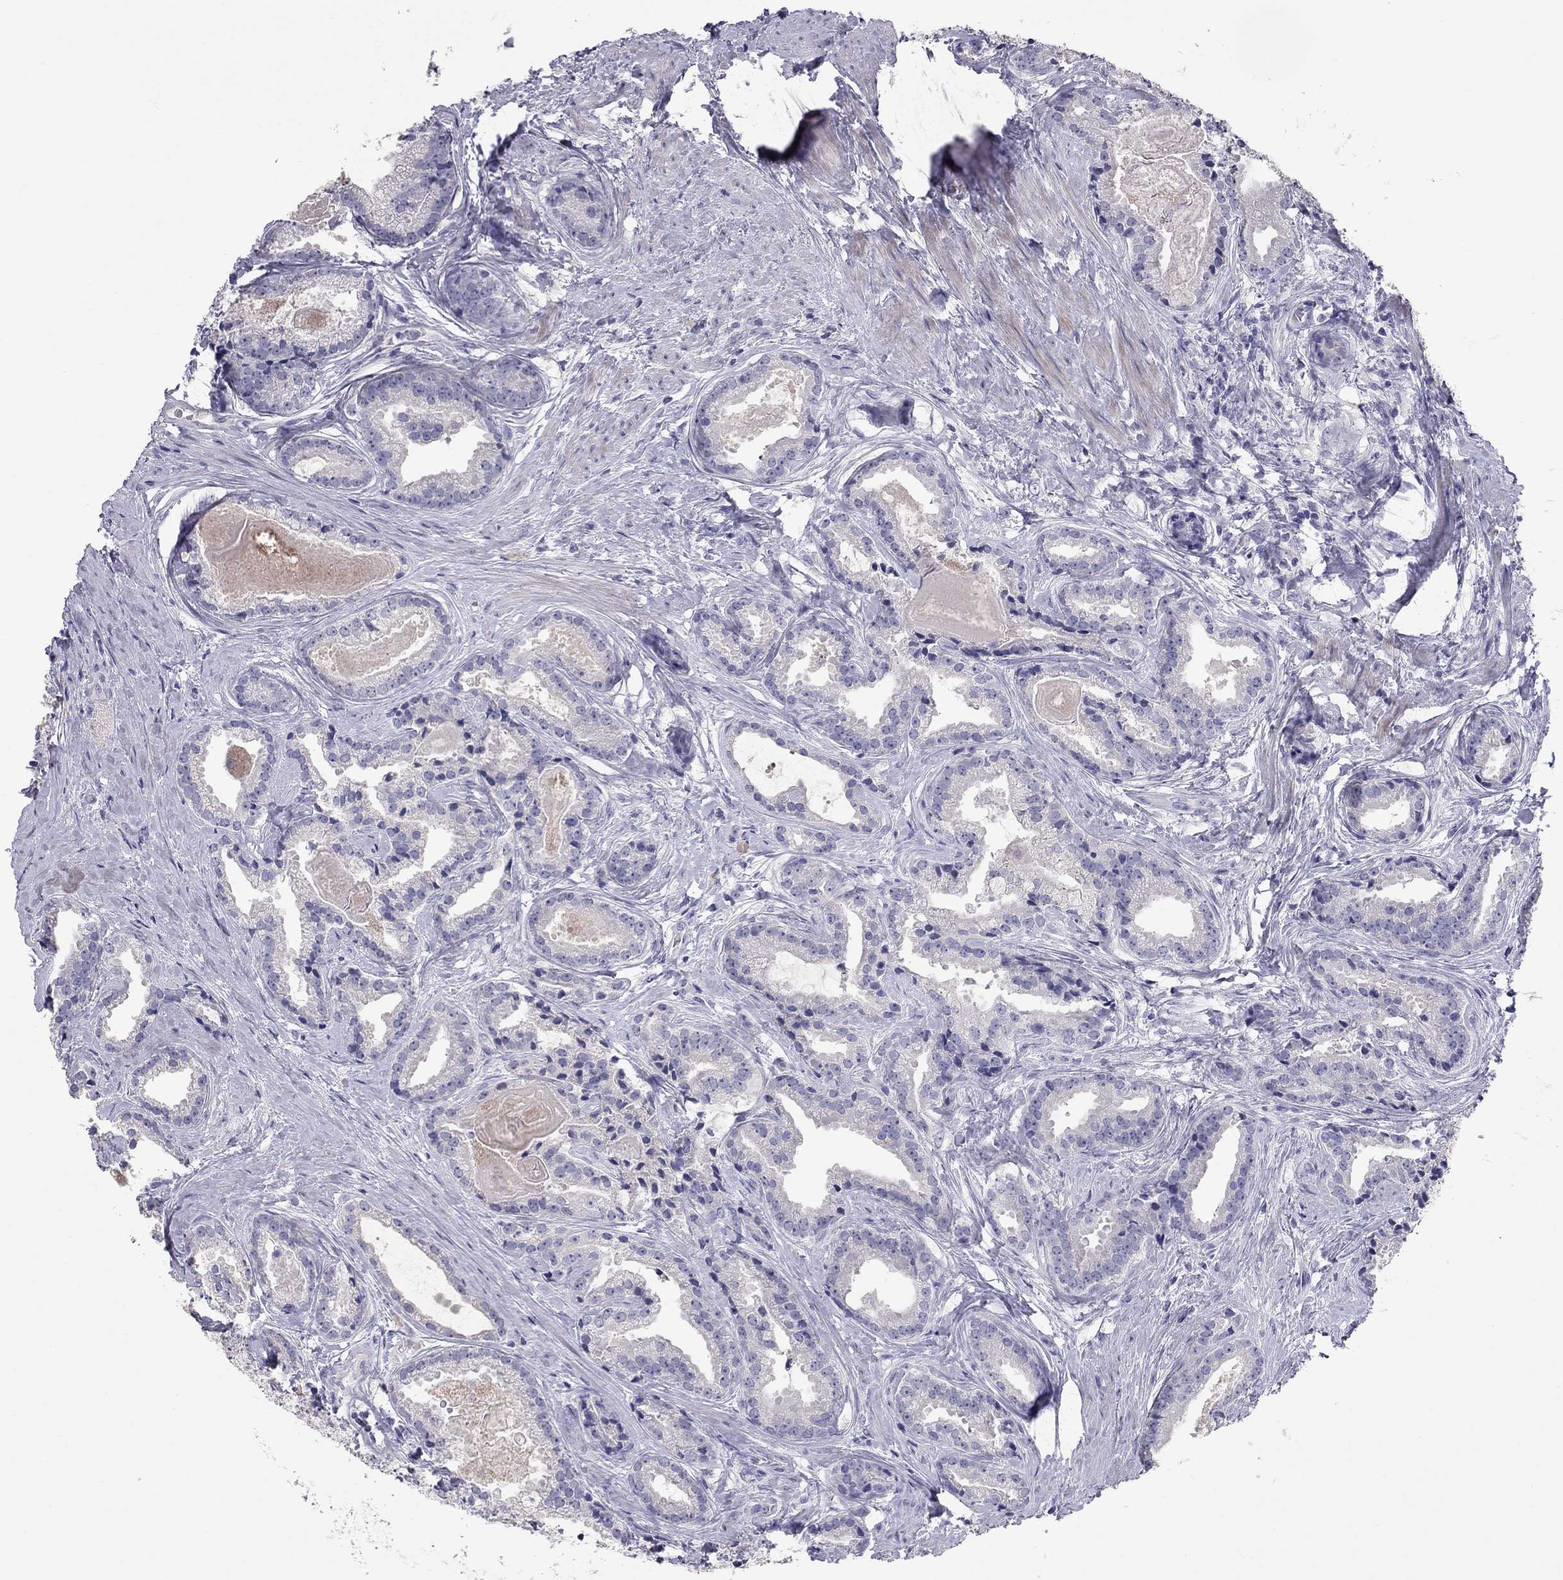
{"staining": {"intensity": "negative", "quantity": "none", "location": "none"}, "tissue": "prostate cancer", "cell_type": "Tumor cells", "image_type": "cancer", "snomed": [{"axis": "morphology", "description": "Adenocarcinoma, NOS"}, {"axis": "morphology", "description": "Adenocarcinoma, High grade"}, {"axis": "topography", "description": "Prostate"}], "caption": "An immunohistochemistry (IHC) histopathology image of prostate adenocarcinoma is shown. There is no staining in tumor cells of prostate adenocarcinoma.", "gene": "CFAP91", "patient": {"sex": "male", "age": 64}}